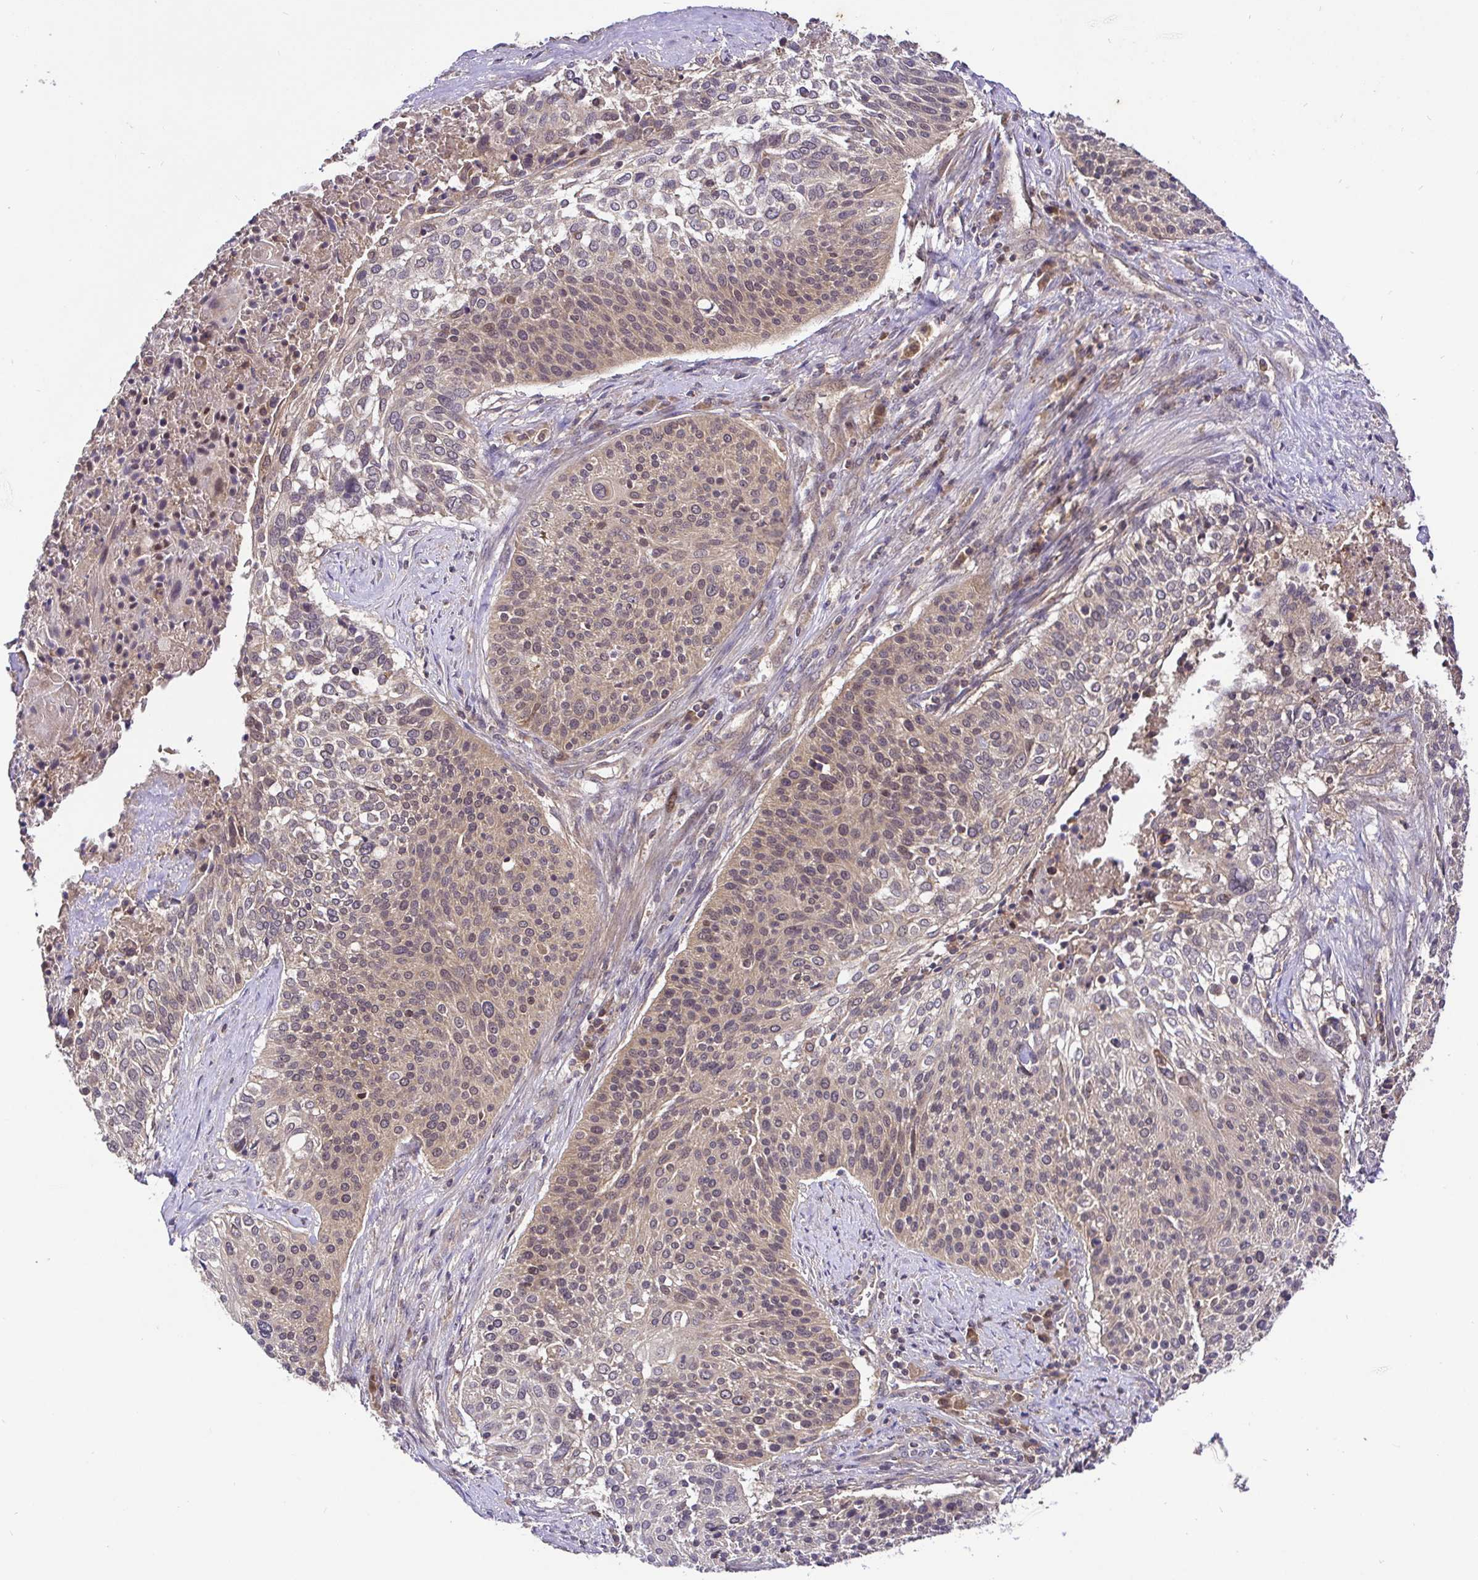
{"staining": {"intensity": "weak", "quantity": "25%-75%", "location": "cytoplasmic/membranous,nuclear"}, "tissue": "cervical cancer", "cell_type": "Tumor cells", "image_type": "cancer", "snomed": [{"axis": "morphology", "description": "Squamous cell carcinoma, NOS"}, {"axis": "topography", "description": "Cervix"}], "caption": "High-power microscopy captured an immunohistochemistry (IHC) micrograph of cervical cancer (squamous cell carcinoma), revealing weak cytoplasmic/membranous and nuclear staining in approximately 25%-75% of tumor cells.", "gene": "UBE2M", "patient": {"sex": "female", "age": 31}}